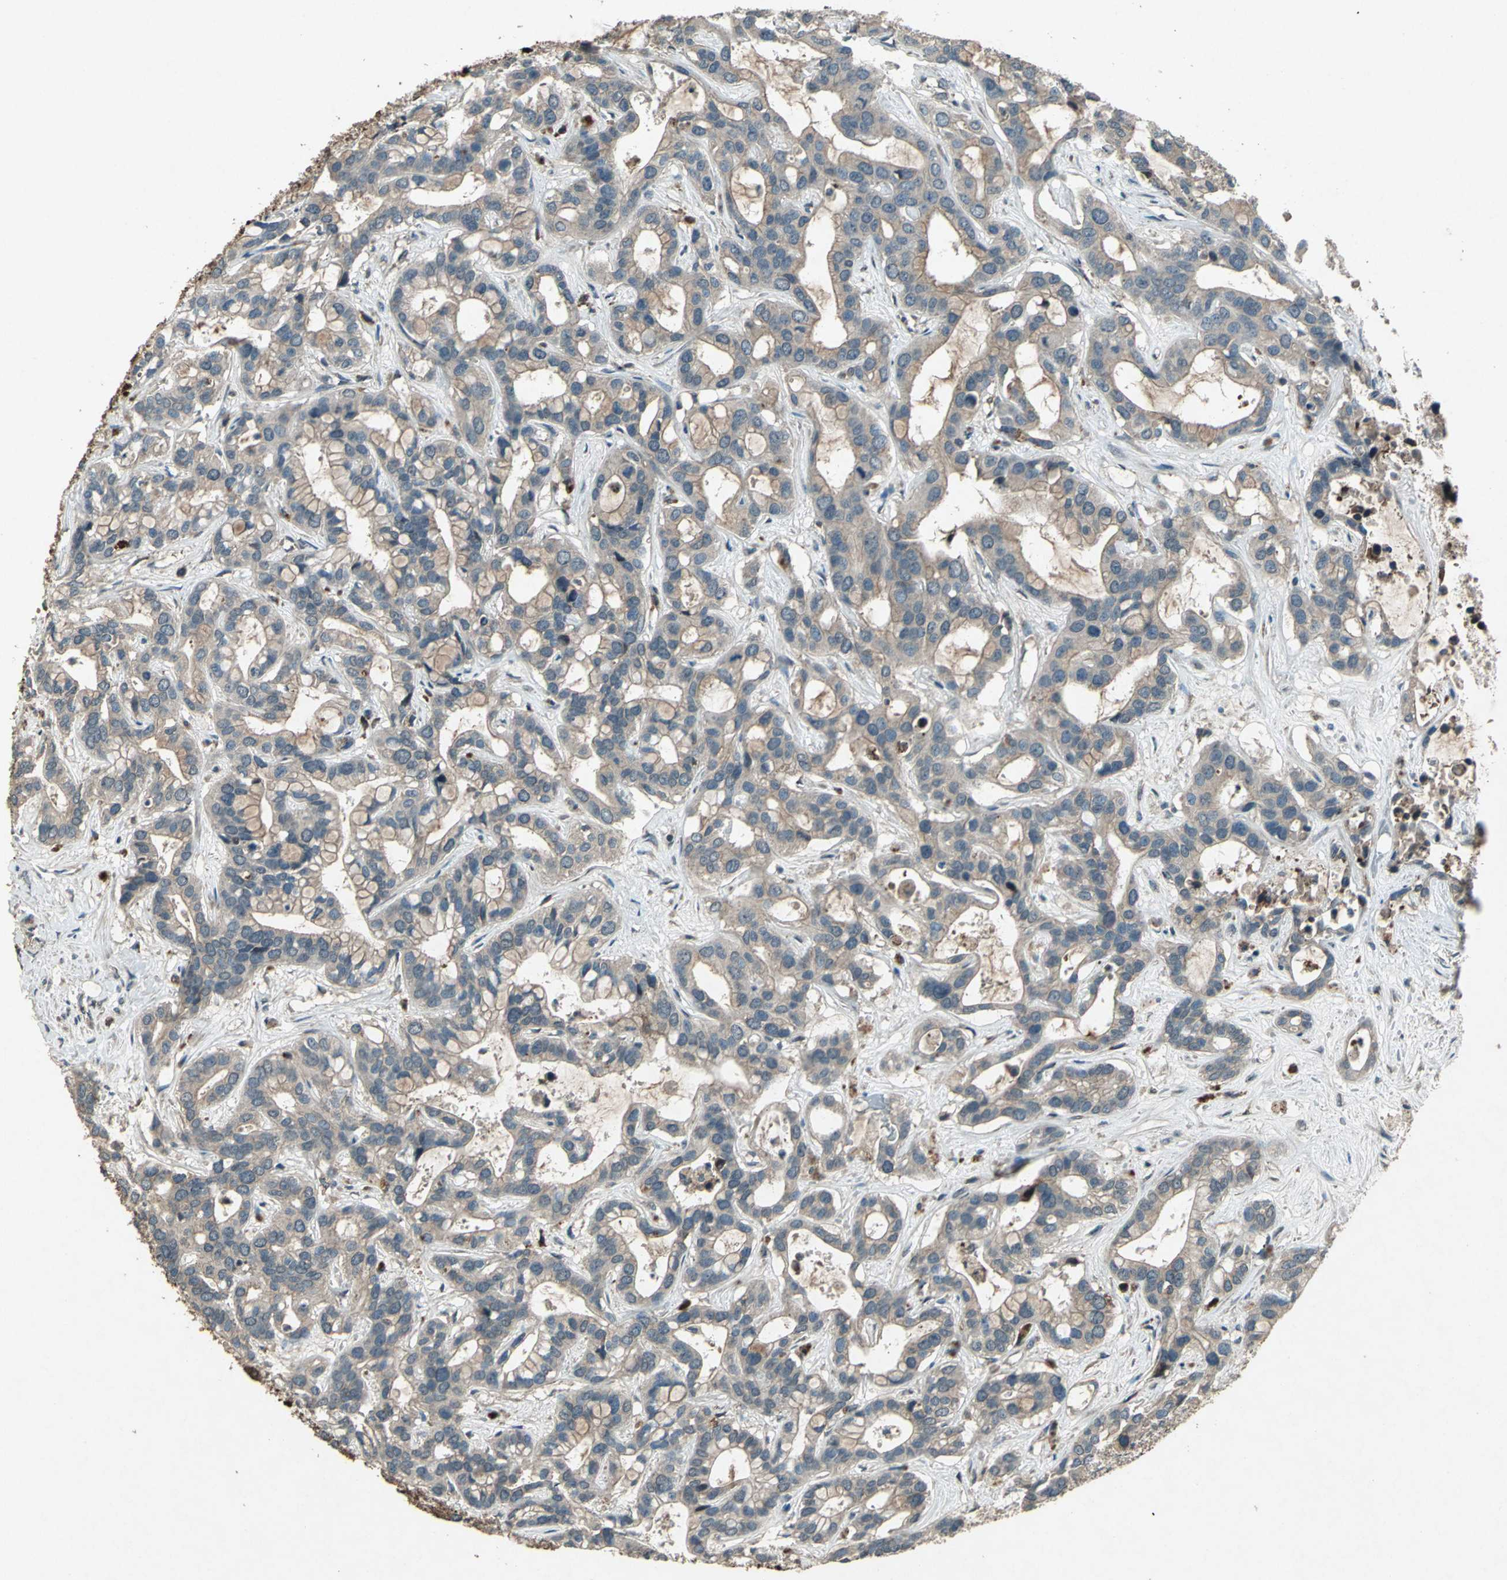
{"staining": {"intensity": "weak", "quantity": ">75%", "location": "cytoplasmic/membranous"}, "tissue": "liver cancer", "cell_type": "Tumor cells", "image_type": "cancer", "snomed": [{"axis": "morphology", "description": "Cholangiocarcinoma"}, {"axis": "topography", "description": "Liver"}], "caption": "Liver cancer was stained to show a protein in brown. There is low levels of weak cytoplasmic/membranous staining in approximately >75% of tumor cells.", "gene": "SEPTIN4", "patient": {"sex": "female", "age": 65}}